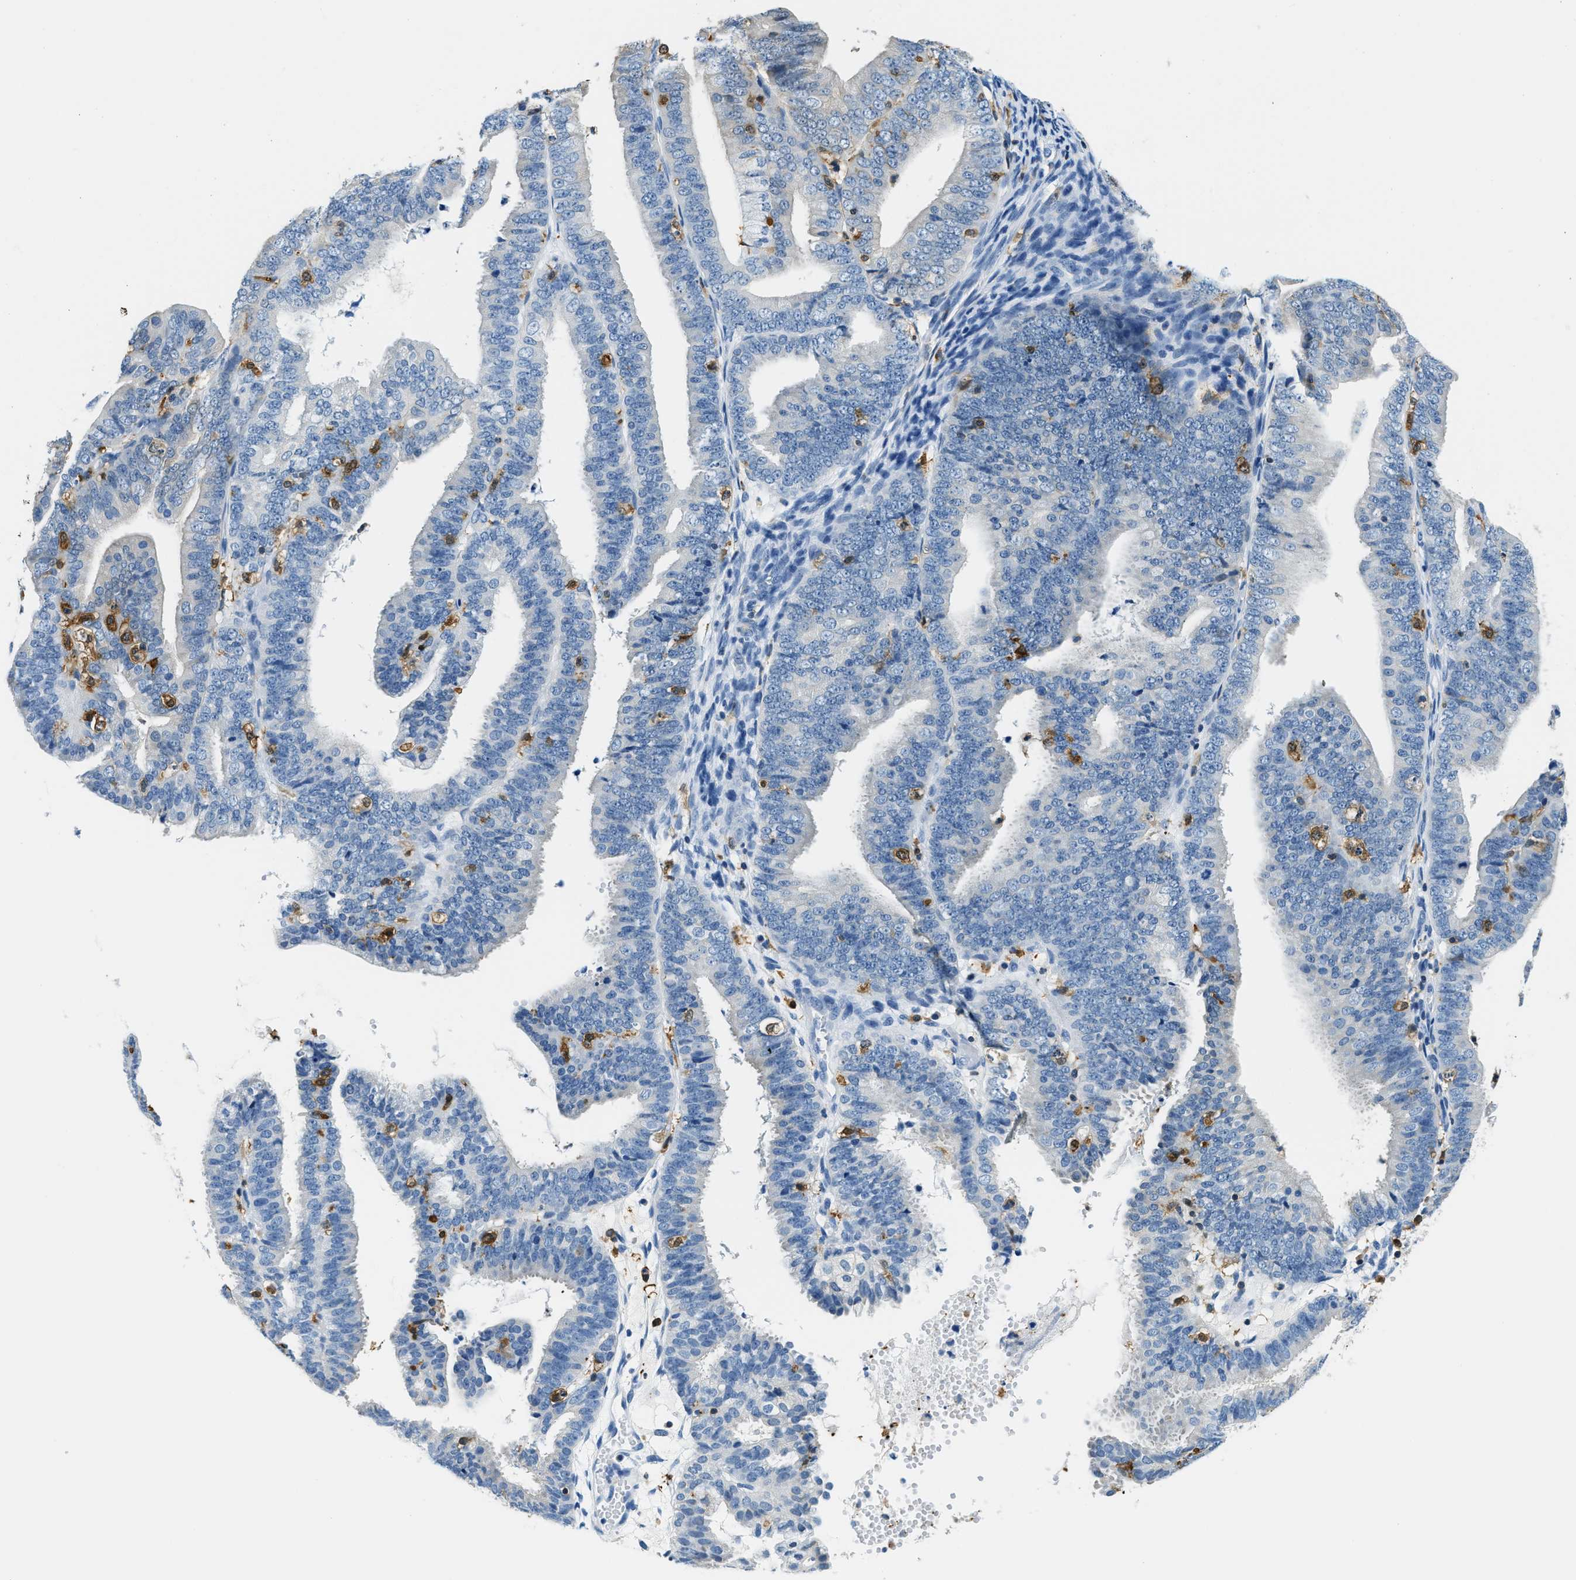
{"staining": {"intensity": "negative", "quantity": "none", "location": "none"}, "tissue": "endometrial cancer", "cell_type": "Tumor cells", "image_type": "cancer", "snomed": [{"axis": "morphology", "description": "Adenocarcinoma, NOS"}, {"axis": "topography", "description": "Endometrium"}], "caption": "The immunohistochemistry micrograph has no significant positivity in tumor cells of endometrial cancer tissue.", "gene": "CAPG", "patient": {"sex": "female", "age": 63}}